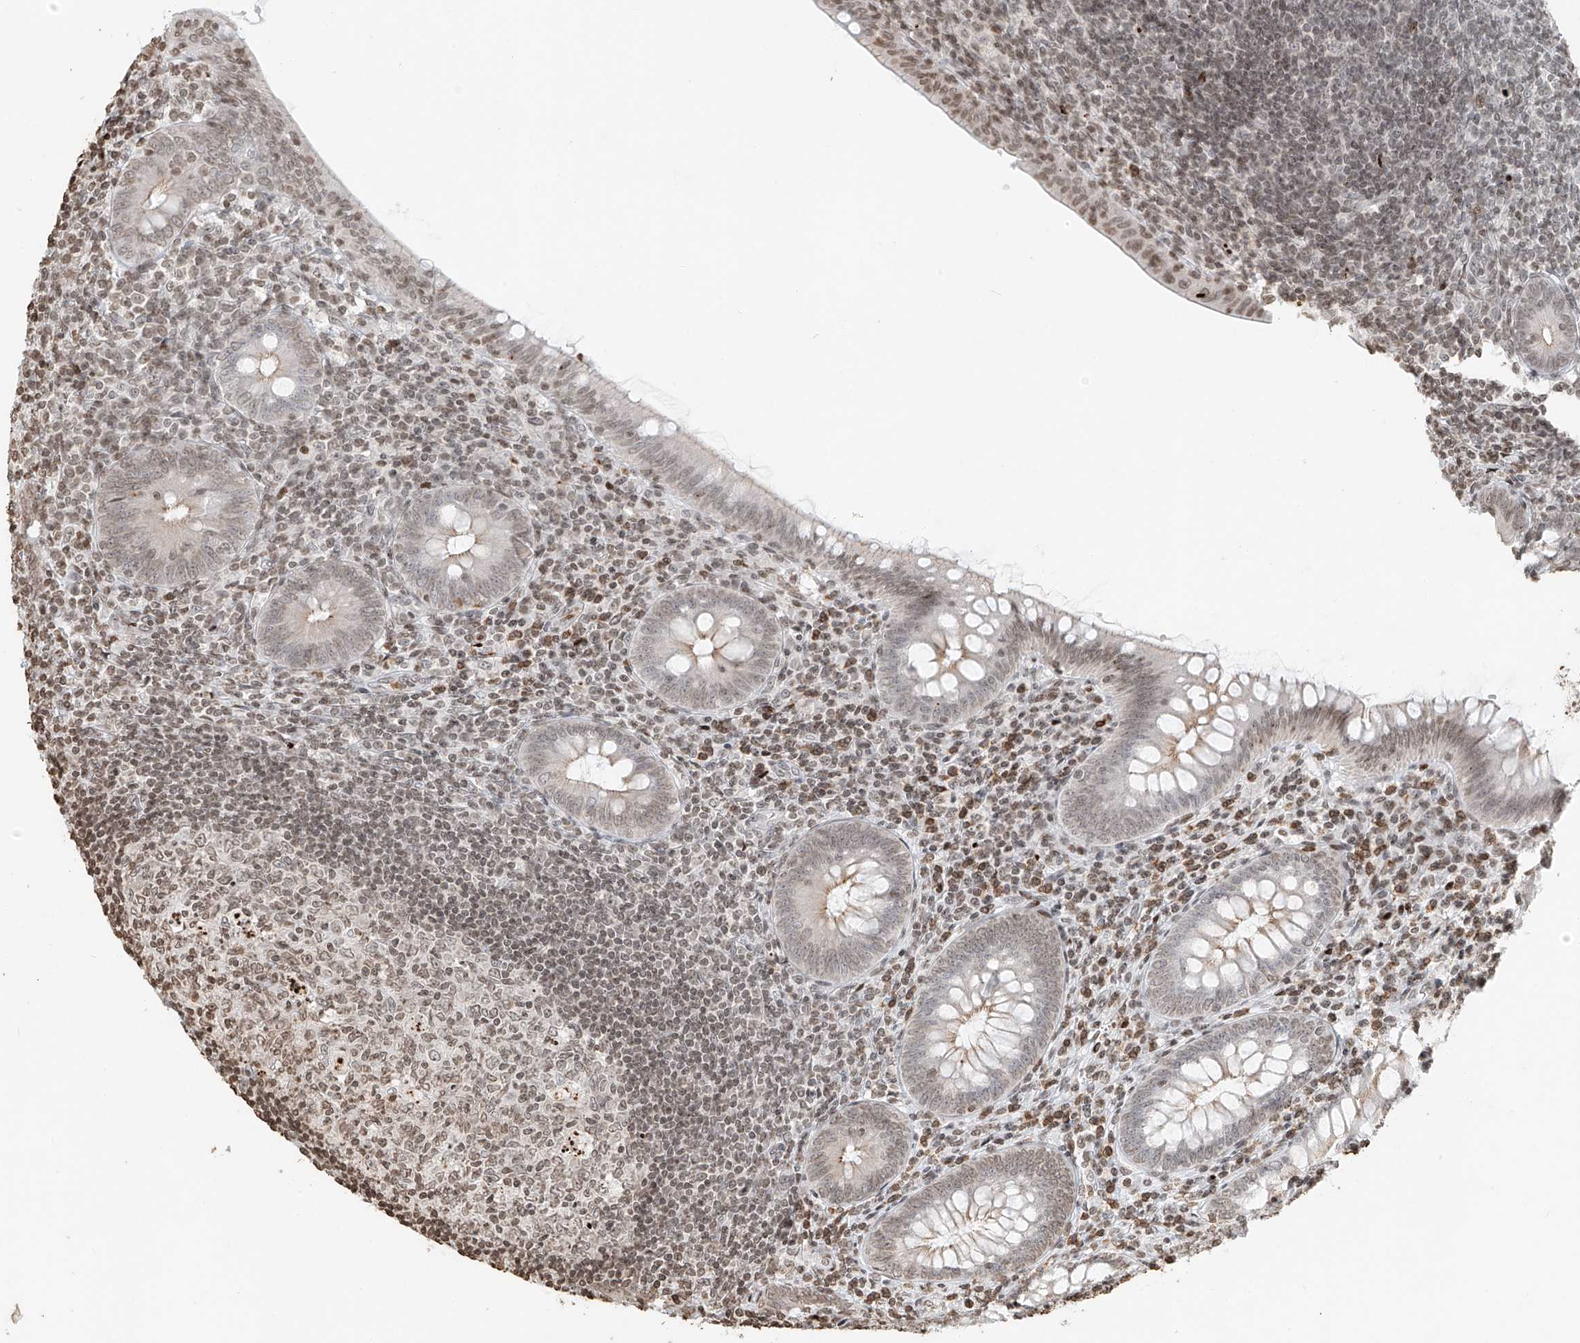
{"staining": {"intensity": "moderate", "quantity": "<25%", "location": "cytoplasmic/membranous,nuclear"}, "tissue": "appendix", "cell_type": "Glandular cells", "image_type": "normal", "snomed": [{"axis": "morphology", "description": "Normal tissue, NOS"}, {"axis": "topography", "description": "Appendix"}], "caption": "Moderate cytoplasmic/membranous,nuclear protein staining is present in approximately <25% of glandular cells in appendix.", "gene": "C17orf58", "patient": {"sex": "male", "age": 14}}